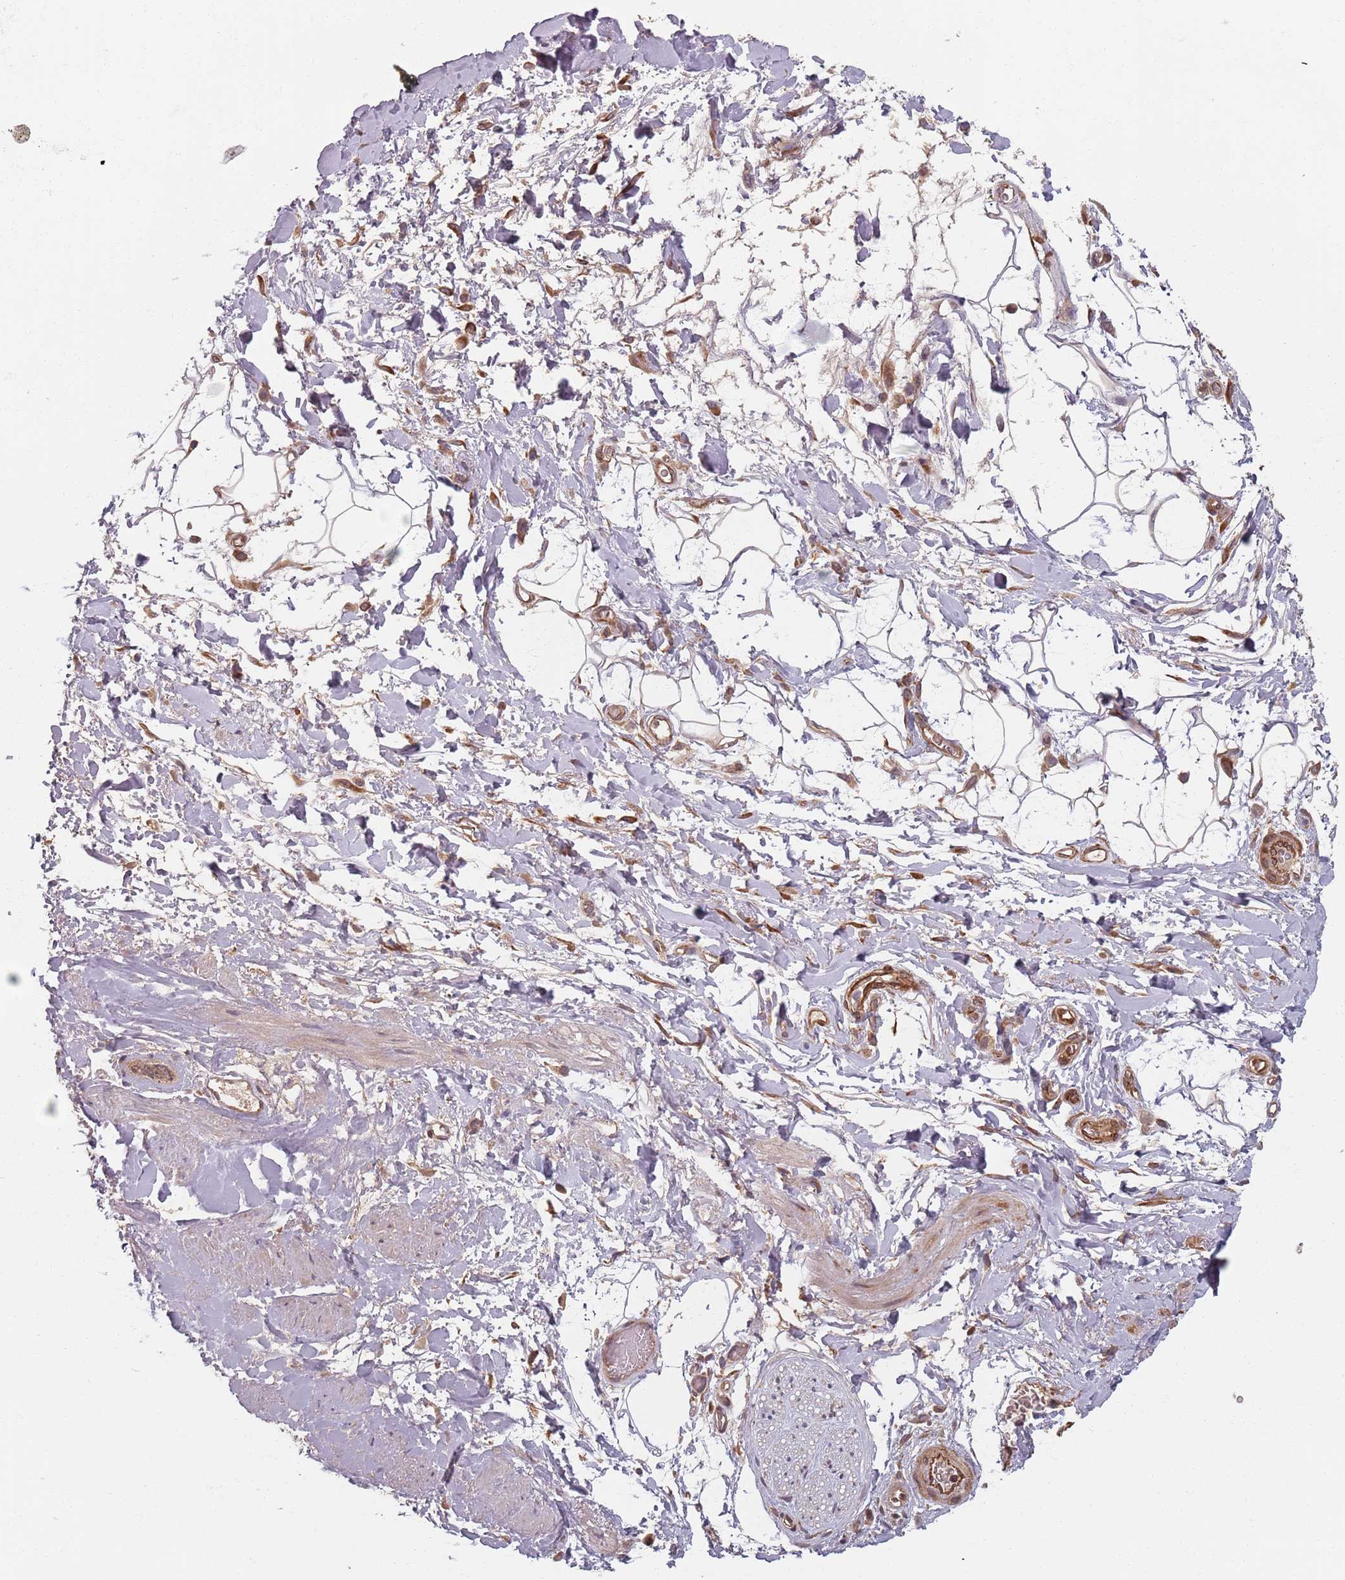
{"staining": {"intensity": "moderate", "quantity": "<25%", "location": "cytoplasmic/membranous"}, "tissue": "adipose tissue", "cell_type": "Adipocytes", "image_type": "normal", "snomed": [{"axis": "morphology", "description": "Normal tissue, NOS"}, {"axis": "morphology", "description": "Adenocarcinoma, NOS"}, {"axis": "topography", "description": "Rectum"}, {"axis": "topography", "description": "Vagina"}, {"axis": "topography", "description": "Peripheral nerve tissue"}], "caption": "Brown immunohistochemical staining in normal human adipose tissue displays moderate cytoplasmic/membranous expression in approximately <25% of adipocytes.", "gene": "NOTCH3", "patient": {"sex": "female", "age": 71}}